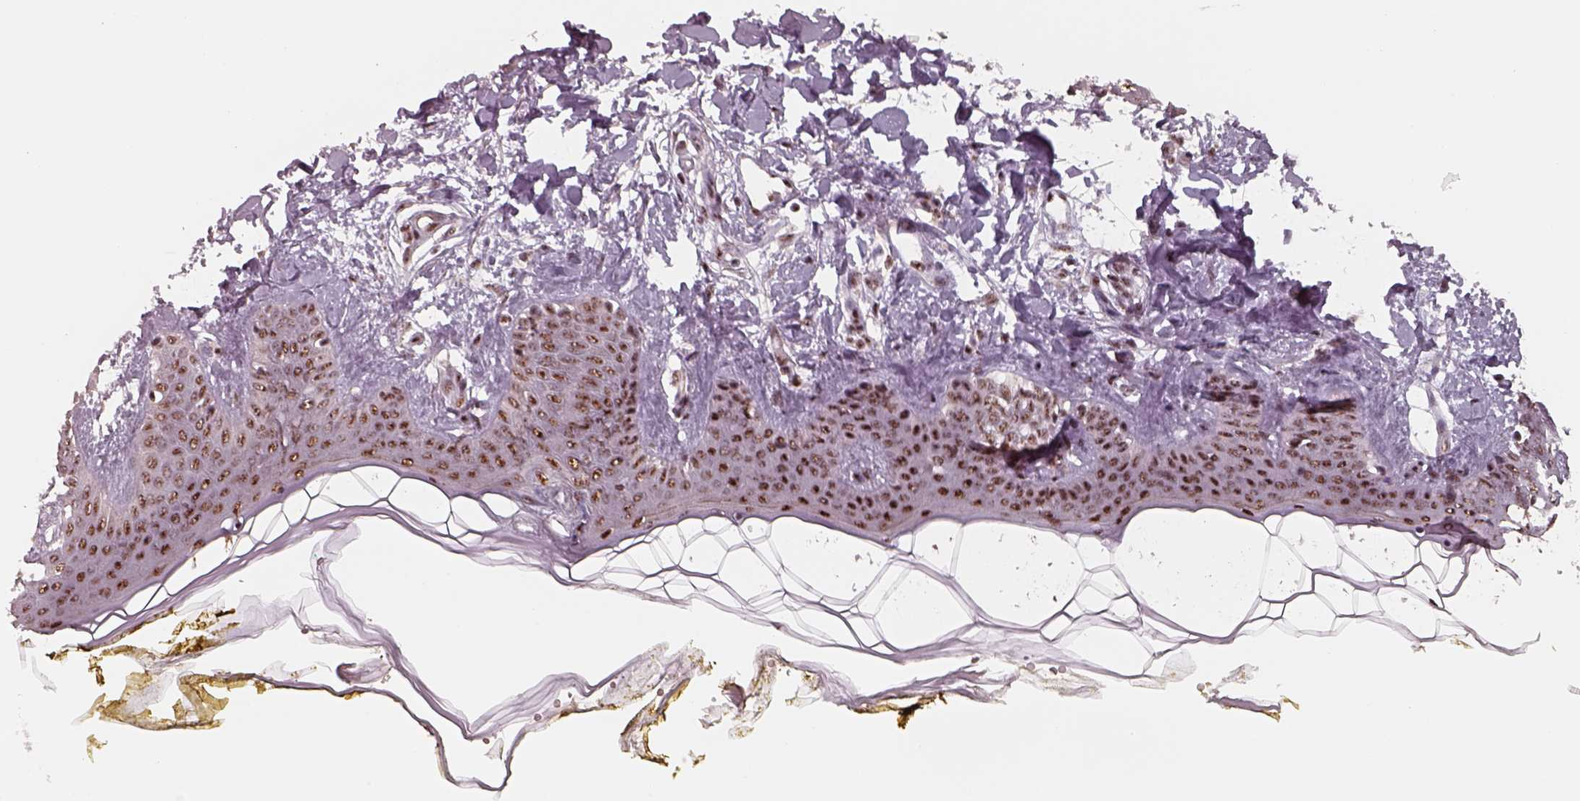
{"staining": {"intensity": "strong", "quantity": ">75%", "location": "nuclear"}, "tissue": "skin", "cell_type": "Fibroblasts", "image_type": "normal", "snomed": [{"axis": "morphology", "description": "Normal tissue, NOS"}, {"axis": "topography", "description": "Skin"}], "caption": "This histopathology image demonstrates immunohistochemistry (IHC) staining of unremarkable skin, with high strong nuclear expression in approximately >75% of fibroblasts.", "gene": "ATXN7L3", "patient": {"sex": "female", "age": 34}}